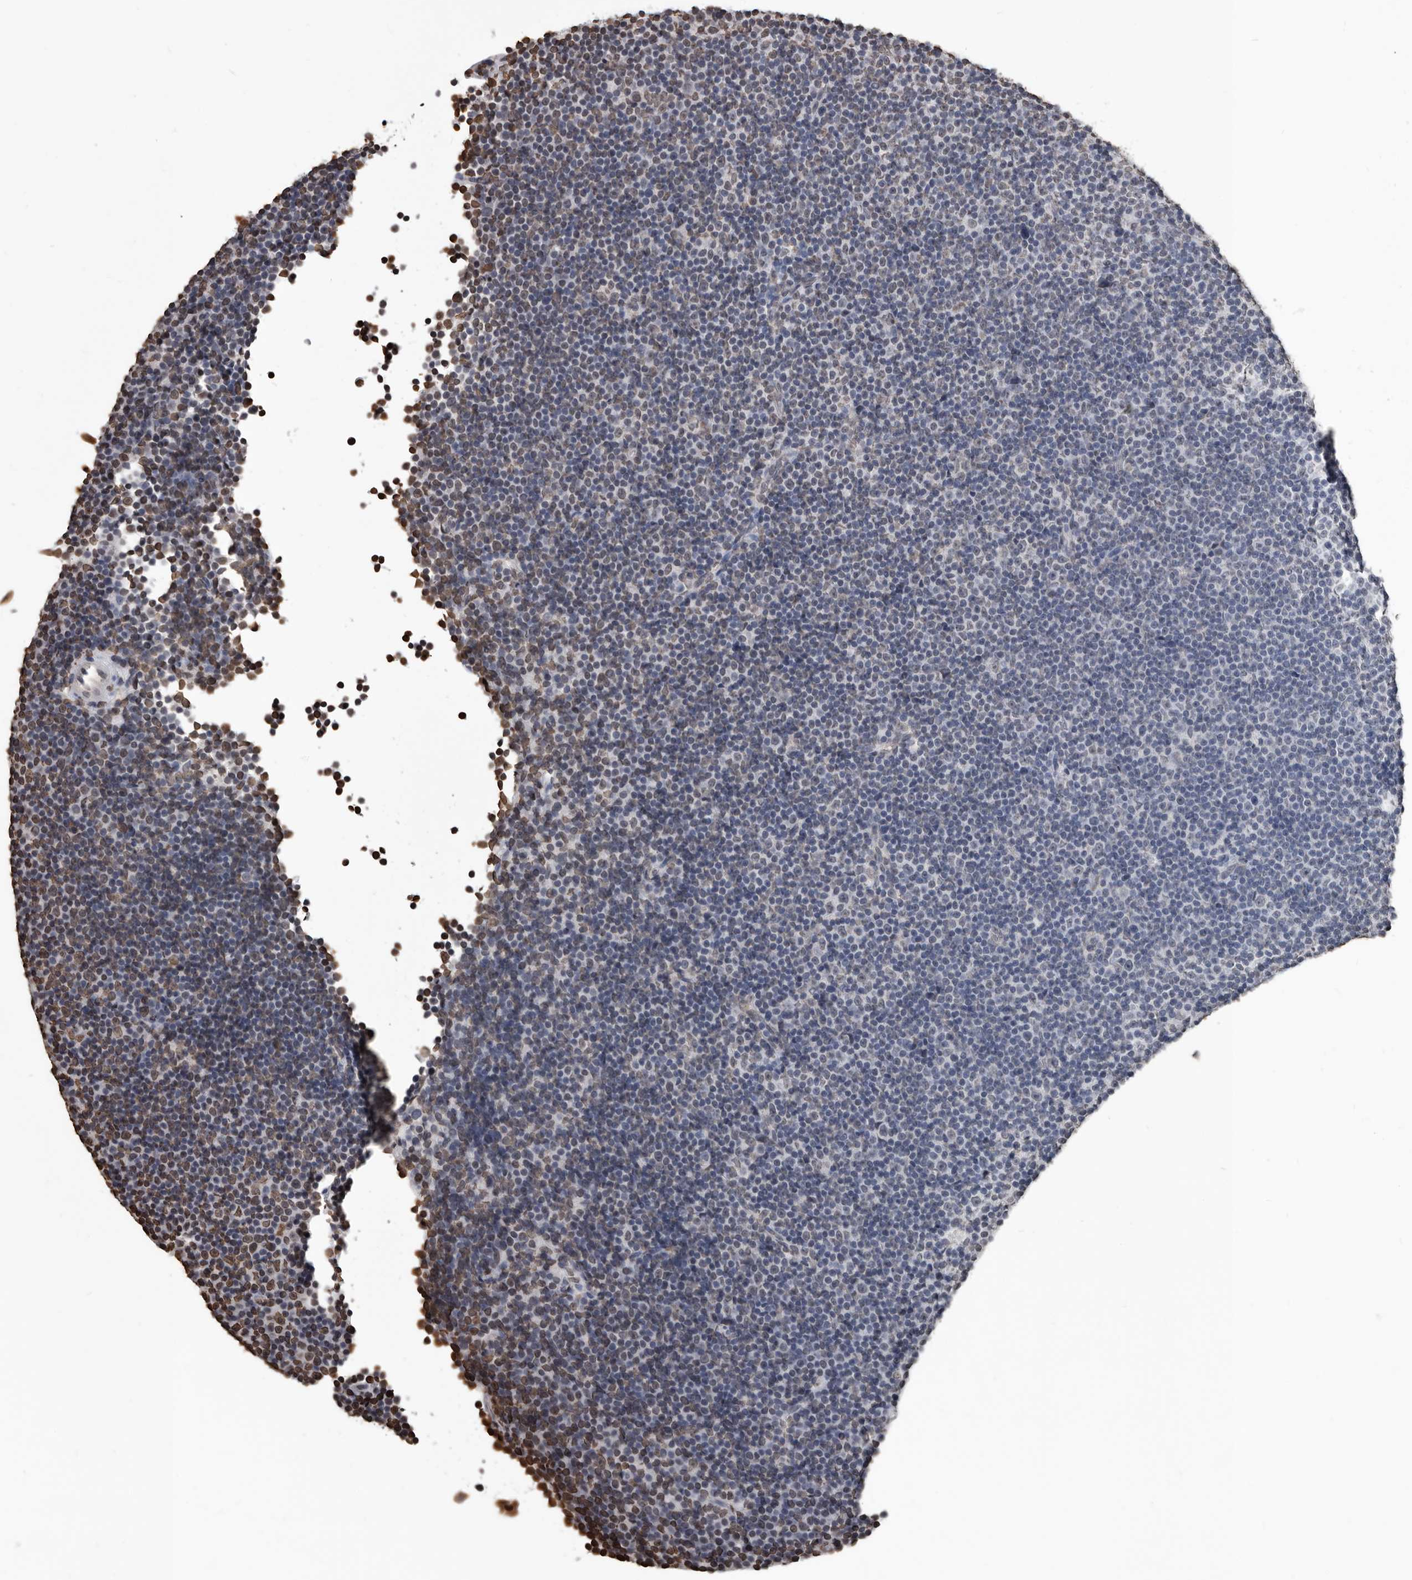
{"staining": {"intensity": "moderate", "quantity": "<25%", "location": "nuclear"}, "tissue": "lymphoma", "cell_type": "Tumor cells", "image_type": "cancer", "snomed": [{"axis": "morphology", "description": "Malignant lymphoma, non-Hodgkin's type, Low grade"}, {"axis": "topography", "description": "Lymph node"}], "caption": "Malignant lymphoma, non-Hodgkin's type (low-grade) stained with a brown dye displays moderate nuclear positive expression in about <25% of tumor cells.", "gene": "AHR", "patient": {"sex": "female", "age": 67}}